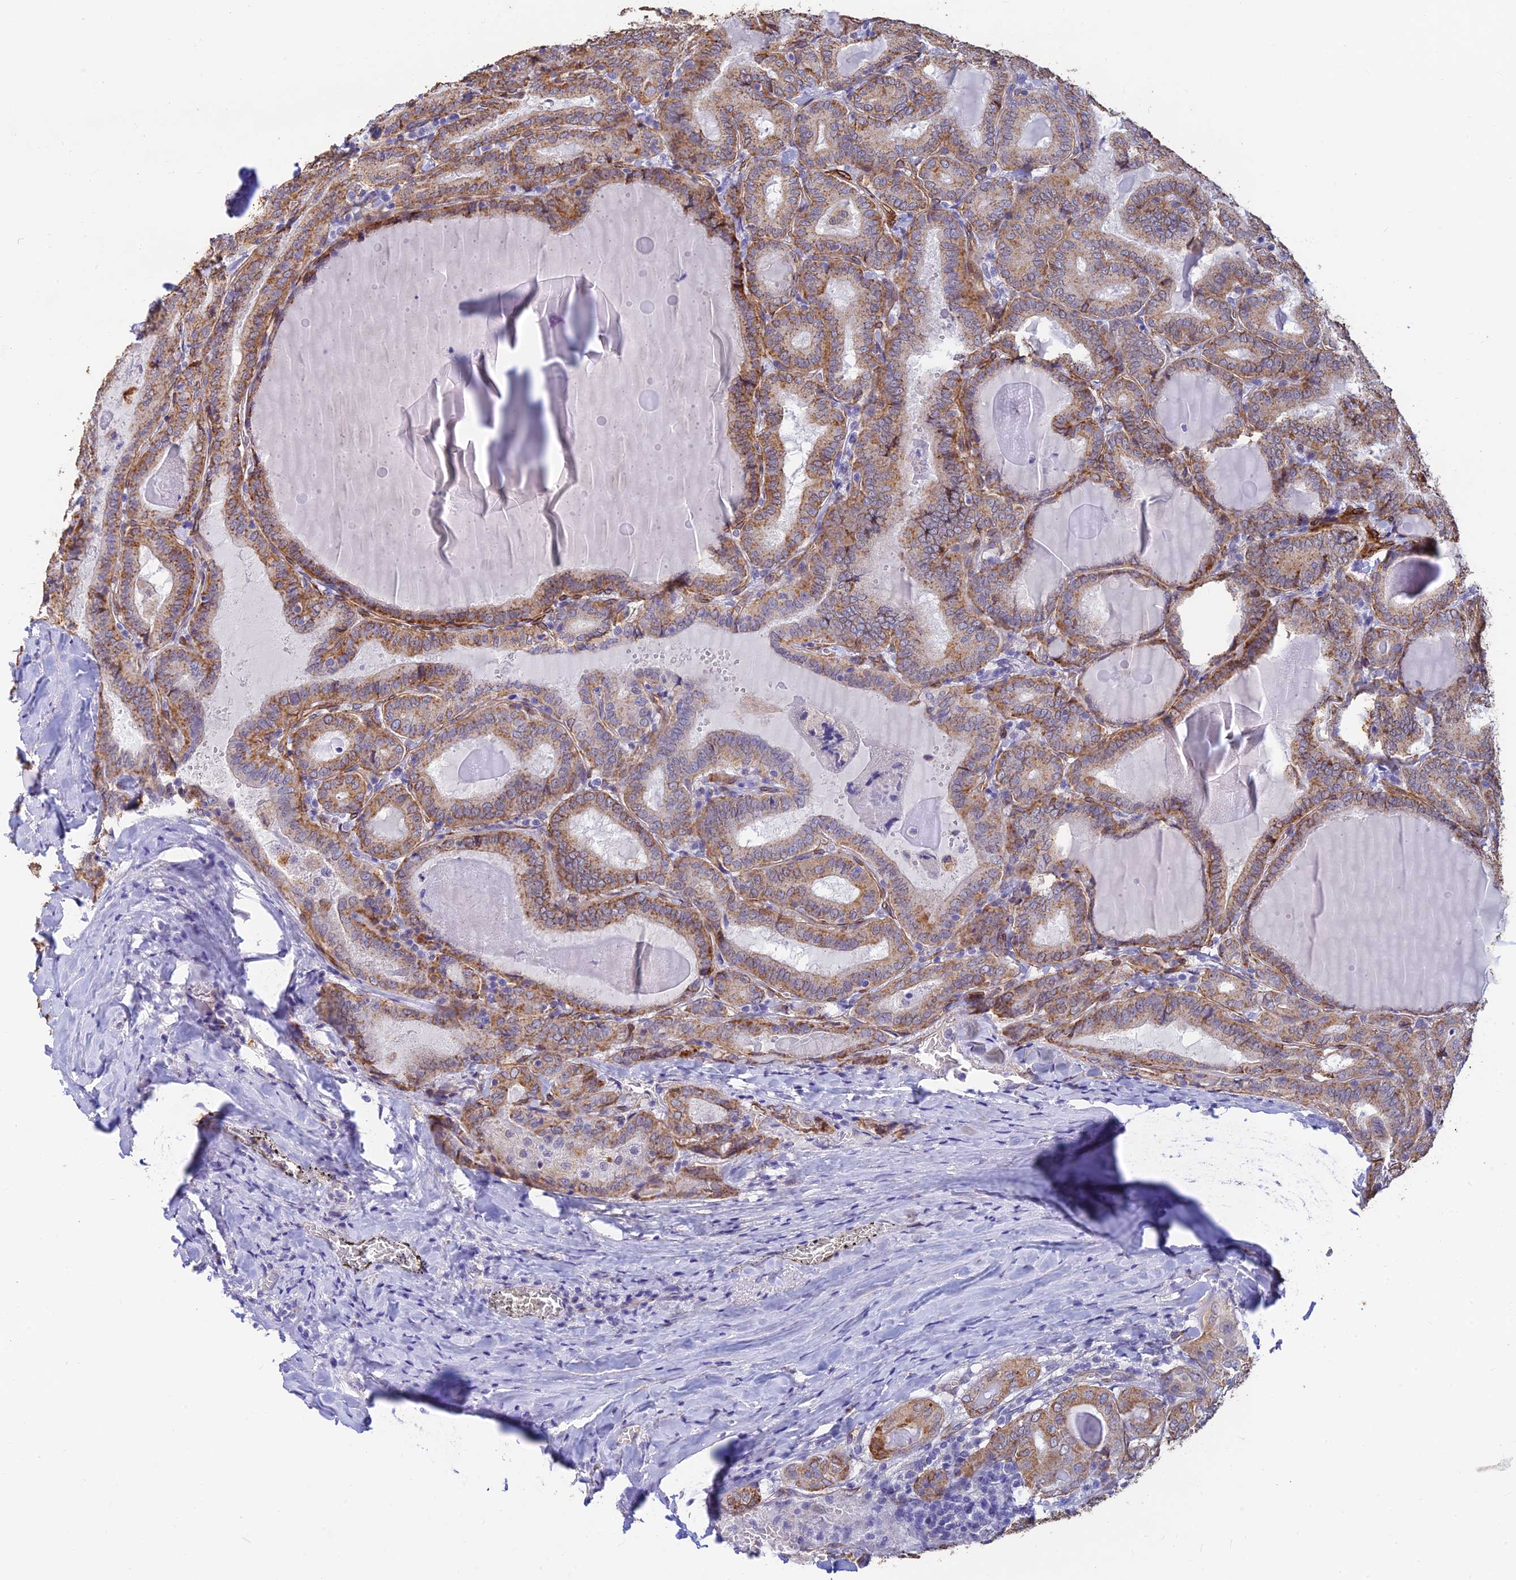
{"staining": {"intensity": "moderate", "quantity": ">75%", "location": "cytoplasmic/membranous"}, "tissue": "thyroid cancer", "cell_type": "Tumor cells", "image_type": "cancer", "snomed": [{"axis": "morphology", "description": "Papillary adenocarcinoma, NOS"}, {"axis": "topography", "description": "Thyroid gland"}], "caption": "There is medium levels of moderate cytoplasmic/membranous positivity in tumor cells of papillary adenocarcinoma (thyroid), as demonstrated by immunohistochemical staining (brown color).", "gene": "ALDH1L2", "patient": {"sex": "female", "age": 72}}